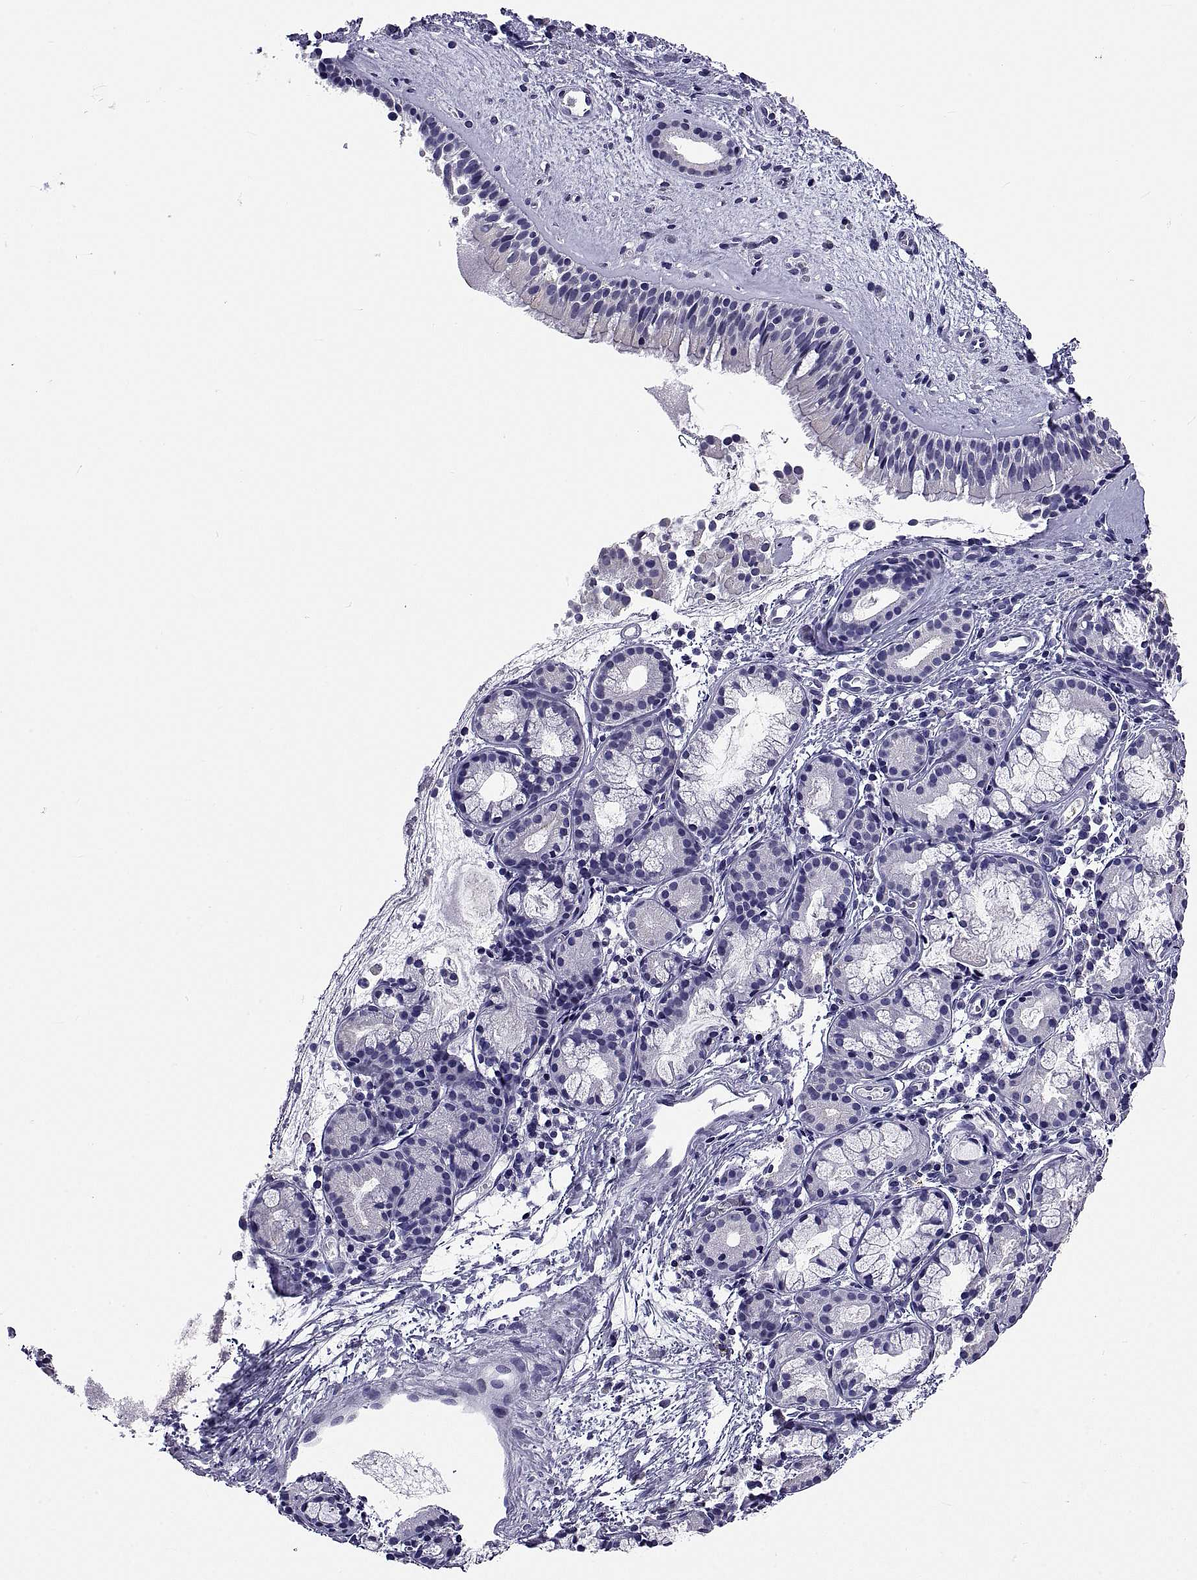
{"staining": {"intensity": "negative", "quantity": "none", "location": "none"}, "tissue": "nasopharynx", "cell_type": "Respiratory epithelial cells", "image_type": "normal", "snomed": [{"axis": "morphology", "description": "Normal tissue, NOS"}, {"axis": "topography", "description": "Nasopharynx"}], "caption": "This is a photomicrograph of immunohistochemistry staining of unremarkable nasopharynx, which shows no positivity in respiratory epithelial cells. (Stains: DAB (3,3'-diaminobenzidine) immunohistochemistry (IHC) with hematoxylin counter stain, Microscopy: brightfield microscopy at high magnification).", "gene": "TGFBR3L", "patient": {"sex": "male", "age": 29}}